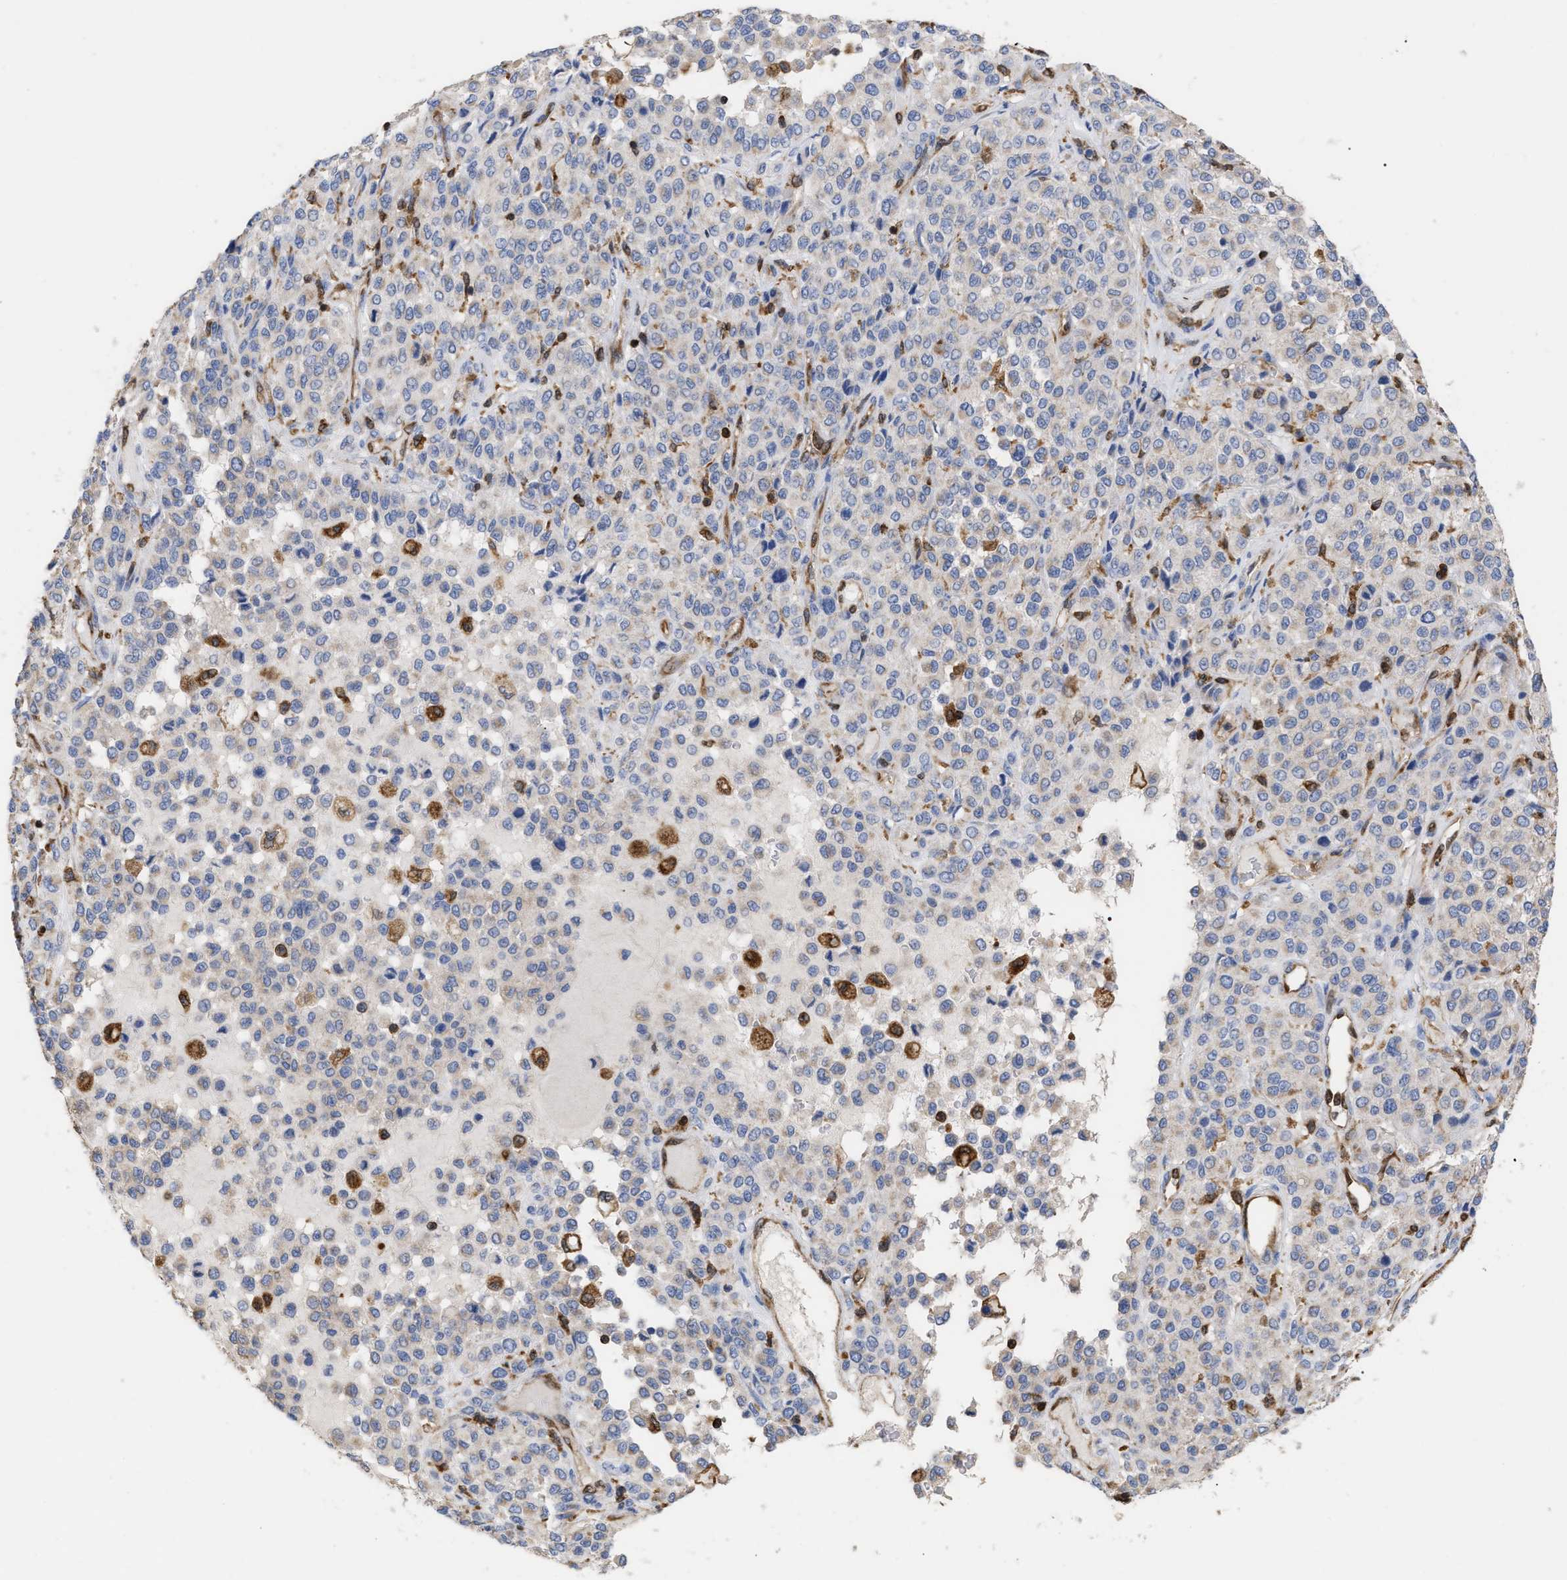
{"staining": {"intensity": "negative", "quantity": "none", "location": "none"}, "tissue": "melanoma", "cell_type": "Tumor cells", "image_type": "cancer", "snomed": [{"axis": "morphology", "description": "Malignant melanoma, Metastatic site"}, {"axis": "topography", "description": "Pancreas"}], "caption": "Protein analysis of malignant melanoma (metastatic site) displays no significant staining in tumor cells.", "gene": "GIMAP4", "patient": {"sex": "female", "age": 30}}